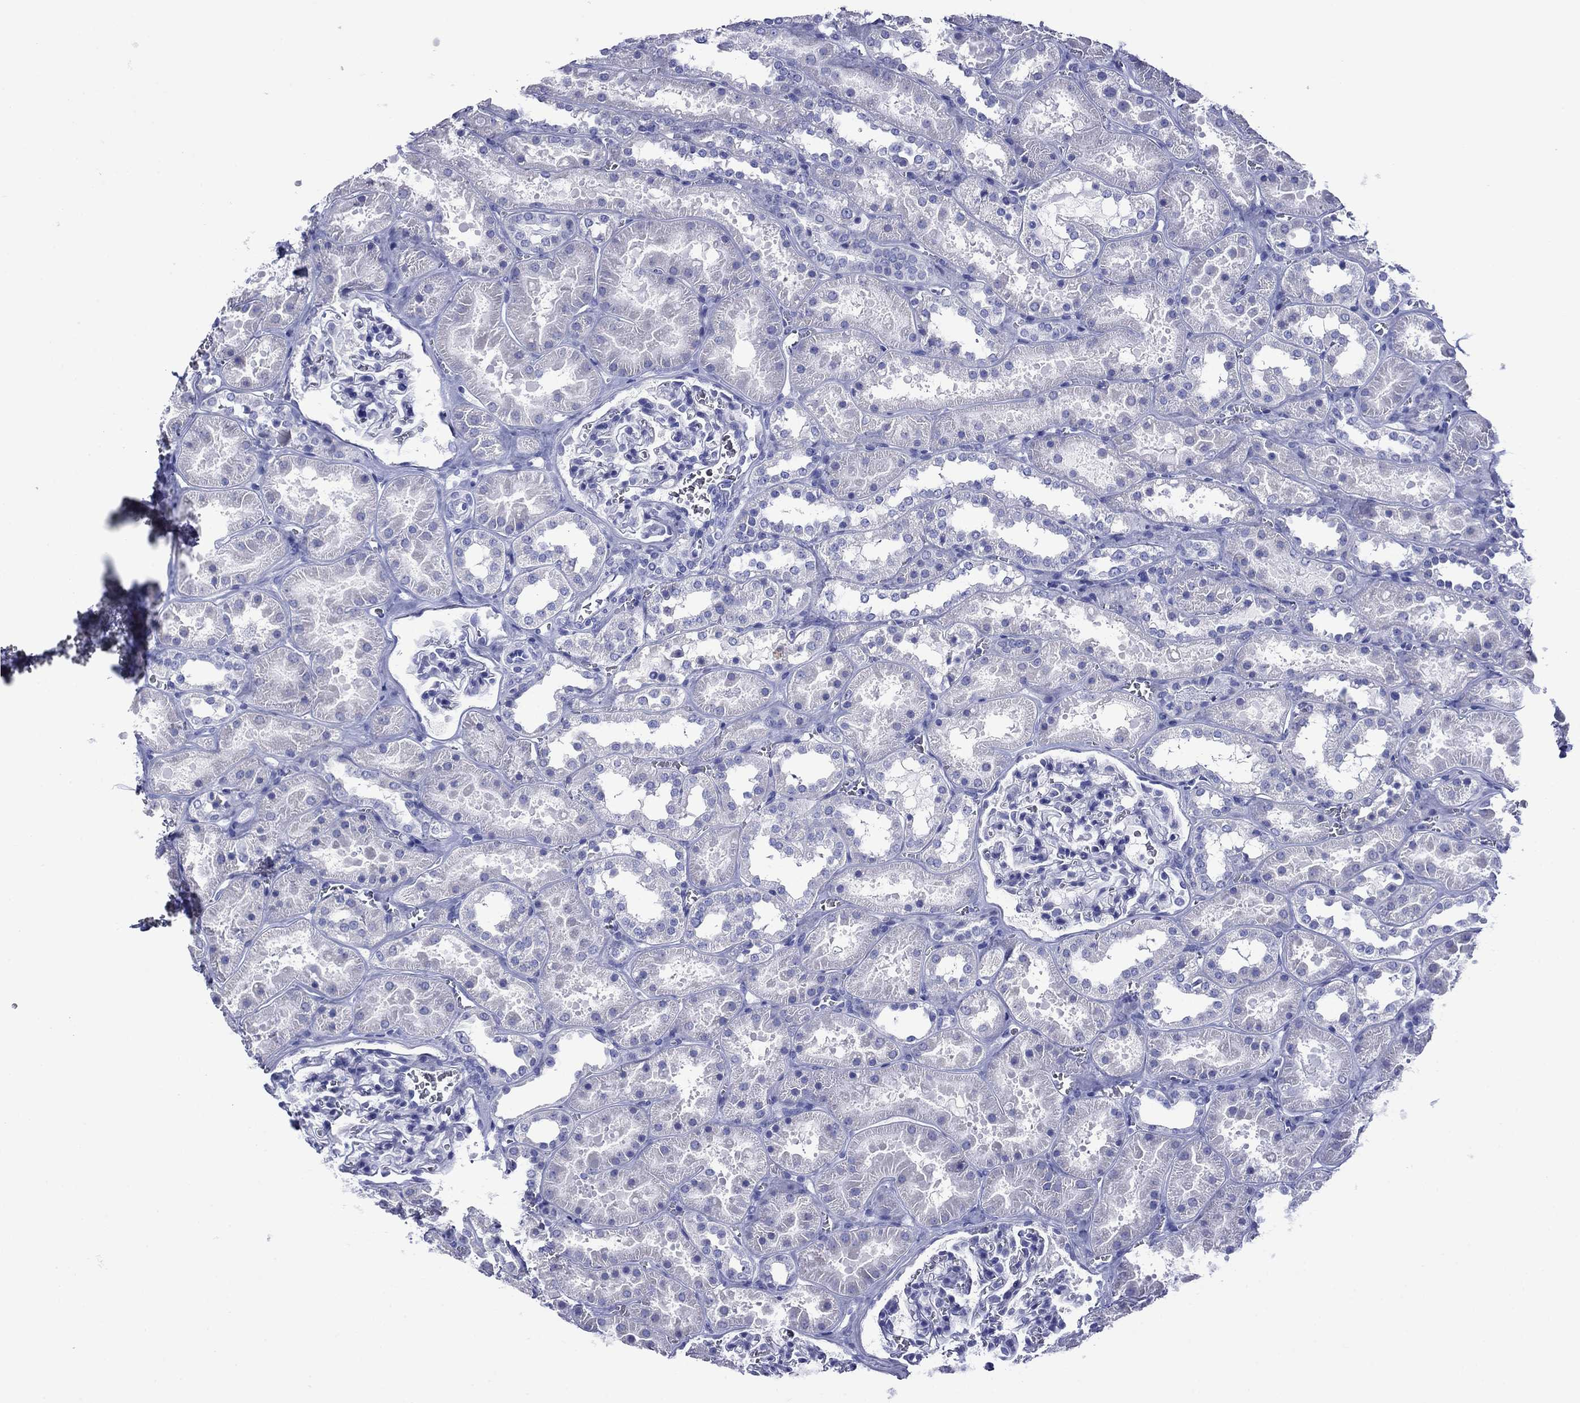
{"staining": {"intensity": "negative", "quantity": "none", "location": "none"}, "tissue": "kidney", "cell_type": "Cells in glomeruli", "image_type": "normal", "snomed": [{"axis": "morphology", "description": "Normal tissue, NOS"}, {"axis": "topography", "description": "Kidney"}], "caption": "An immunohistochemistry histopathology image of normal kidney is shown. There is no staining in cells in glomeruli of kidney.", "gene": "GIP", "patient": {"sex": "female", "age": 41}}